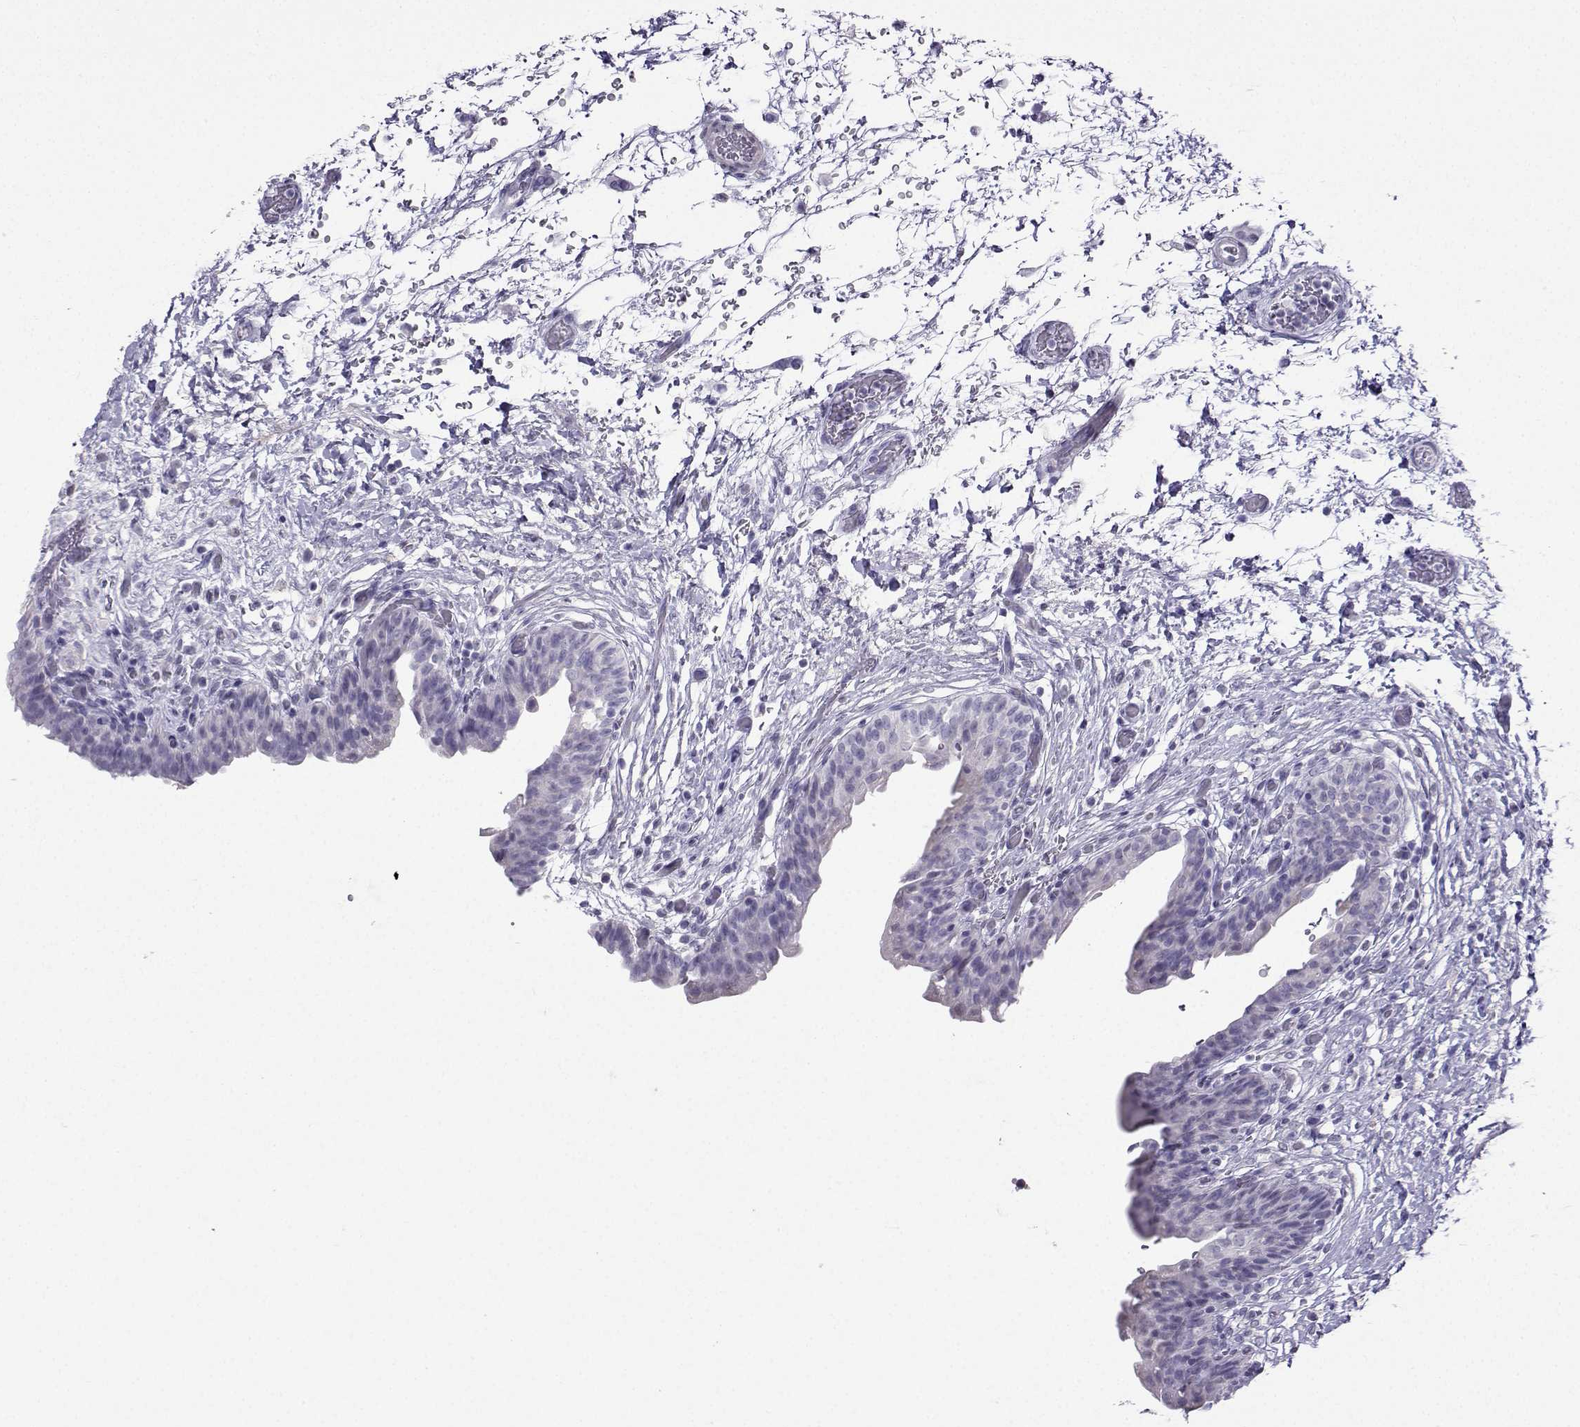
{"staining": {"intensity": "negative", "quantity": "none", "location": "none"}, "tissue": "urinary bladder", "cell_type": "Urothelial cells", "image_type": "normal", "snomed": [{"axis": "morphology", "description": "Normal tissue, NOS"}, {"axis": "topography", "description": "Urinary bladder"}], "caption": "Immunohistochemistry (IHC) of normal human urinary bladder displays no expression in urothelial cells.", "gene": "KIF17", "patient": {"sex": "male", "age": 69}}